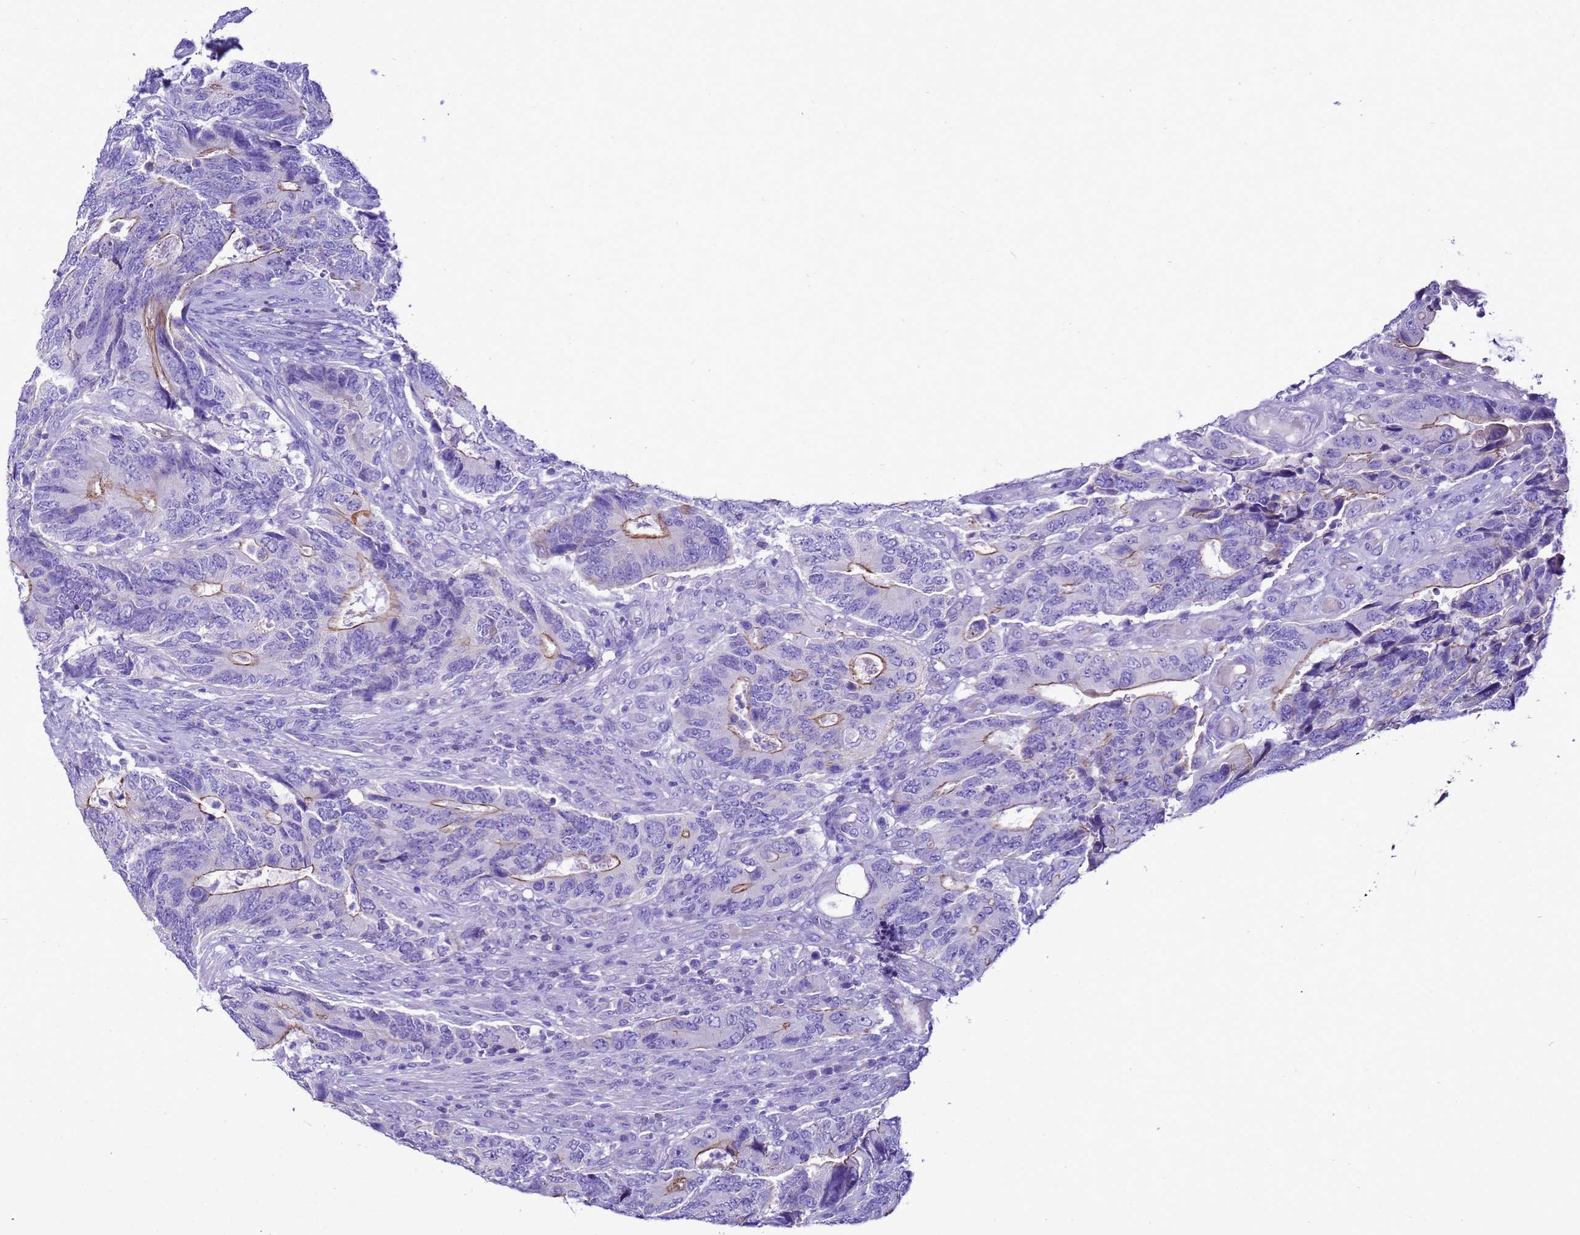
{"staining": {"intensity": "moderate", "quantity": "<25%", "location": "cytoplasmic/membranous"}, "tissue": "colorectal cancer", "cell_type": "Tumor cells", "image_type": "cancer", "snomed": [{"axis": "morphology", "description": "Adenocarcinoma, NOS"}, {"axis": "topography", "description": "Colon"}], "caption": "IHC (DAB (3,3'-diaminobenzidine)) staining of colorectal cancer shows moderate cytoplasmic/membranous protein positivity in about <25% of tumor cells. (Brightfield microscopy of DAB IHC at high magnification).", "gene": "BEST2", "patient": {"sex": "male", "age": 87}}